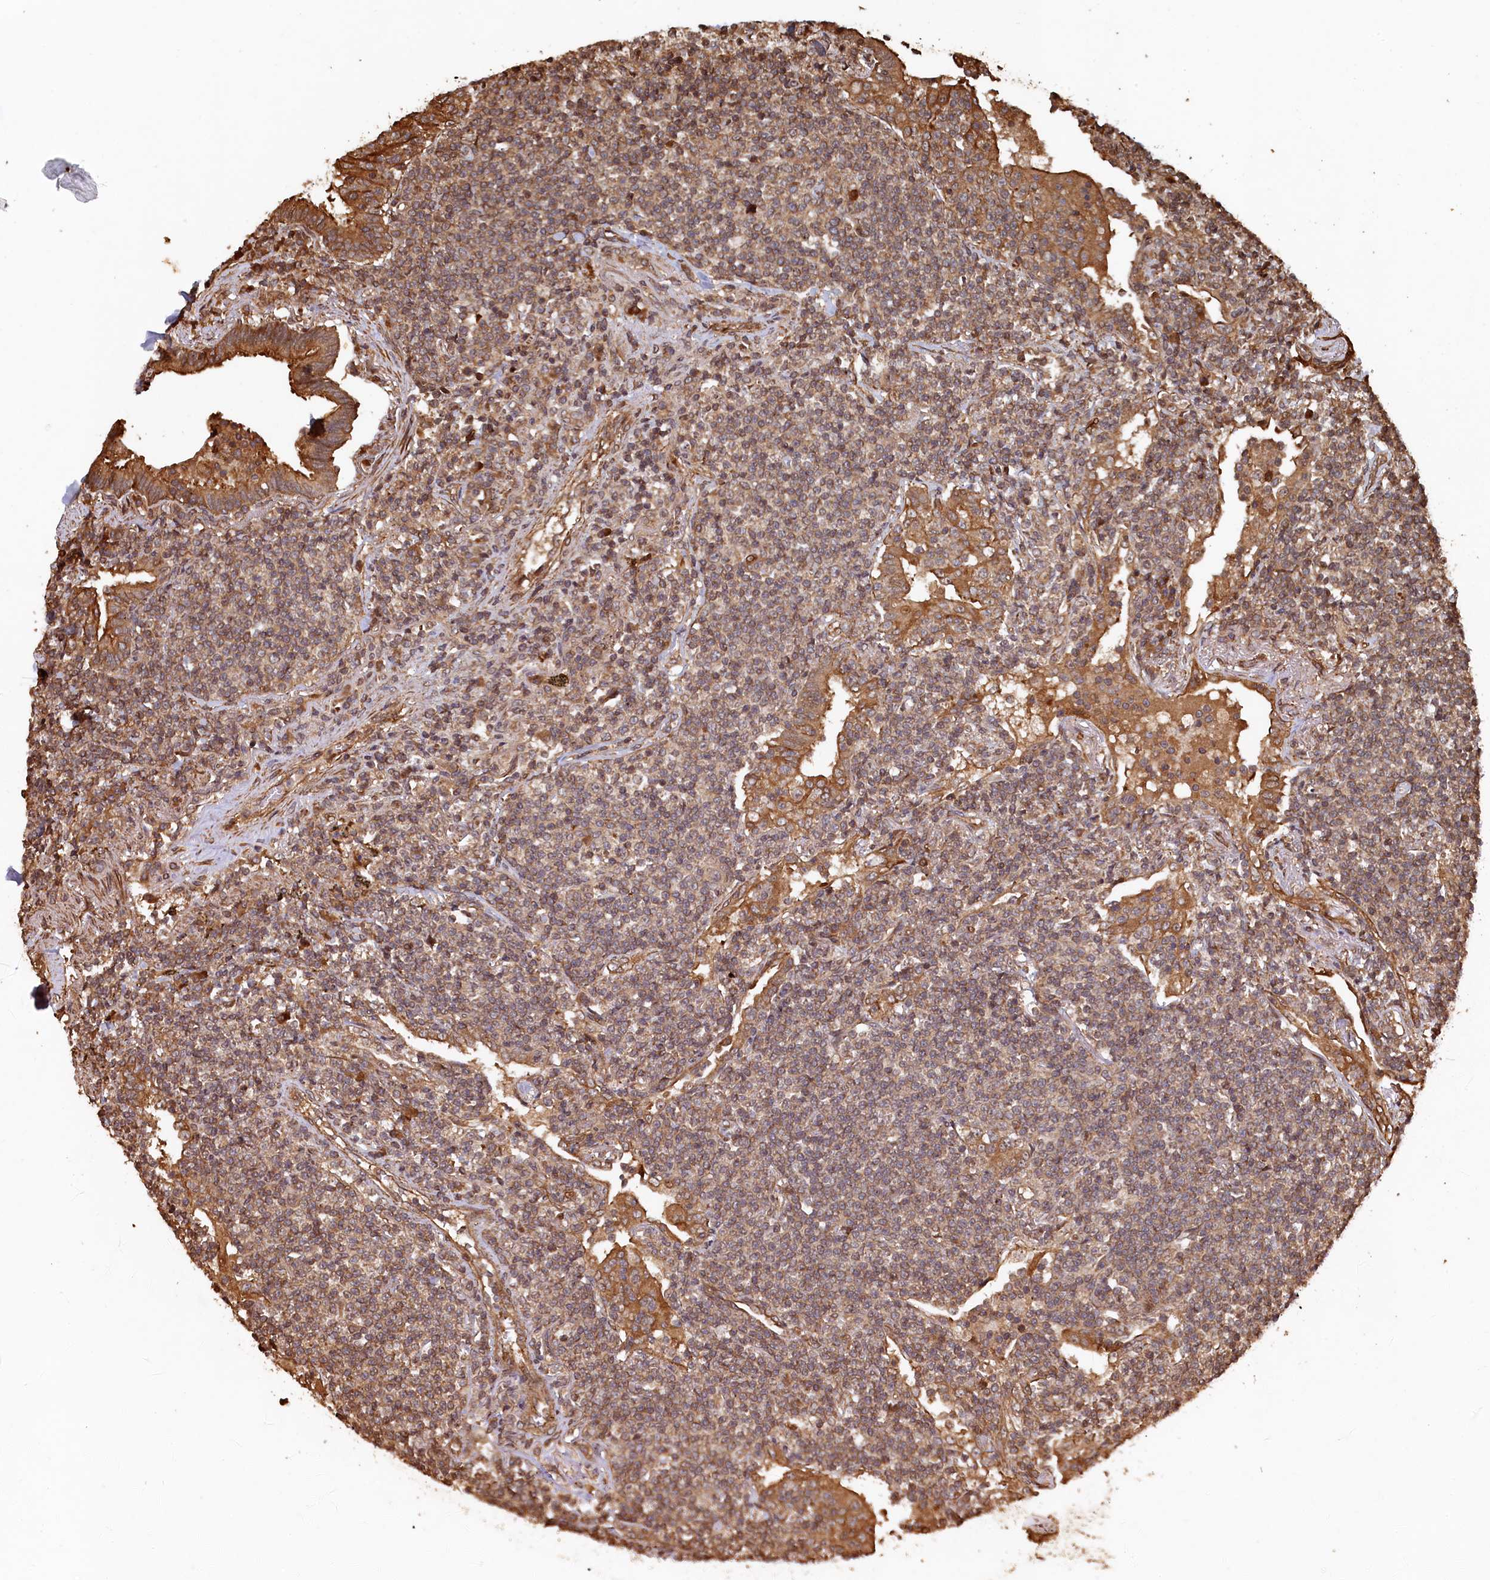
{"staining": {"intensity": "moderate", "quantity": ">75%", "location": "cytoplasmic/membranous"}, "tissue": "lymphoma", "cell_type": "Tumor cells", "image_type": "cancer", "snomed": [{"axis": "morphology", "description": "Malignant lymphoma, non-Hodgkin's type, Low grade"}, {"axis": "topography", "description": "Lung"}], "caption": "IHC (DAB) staining of human lymphoma reveals moderate cytoplasmic/membranous protein expression in approximately >75% of tumor cells. Nuclei are stained in blue.", "gene": "PIGN", "patient": {"sex": "female", "age": 71}}